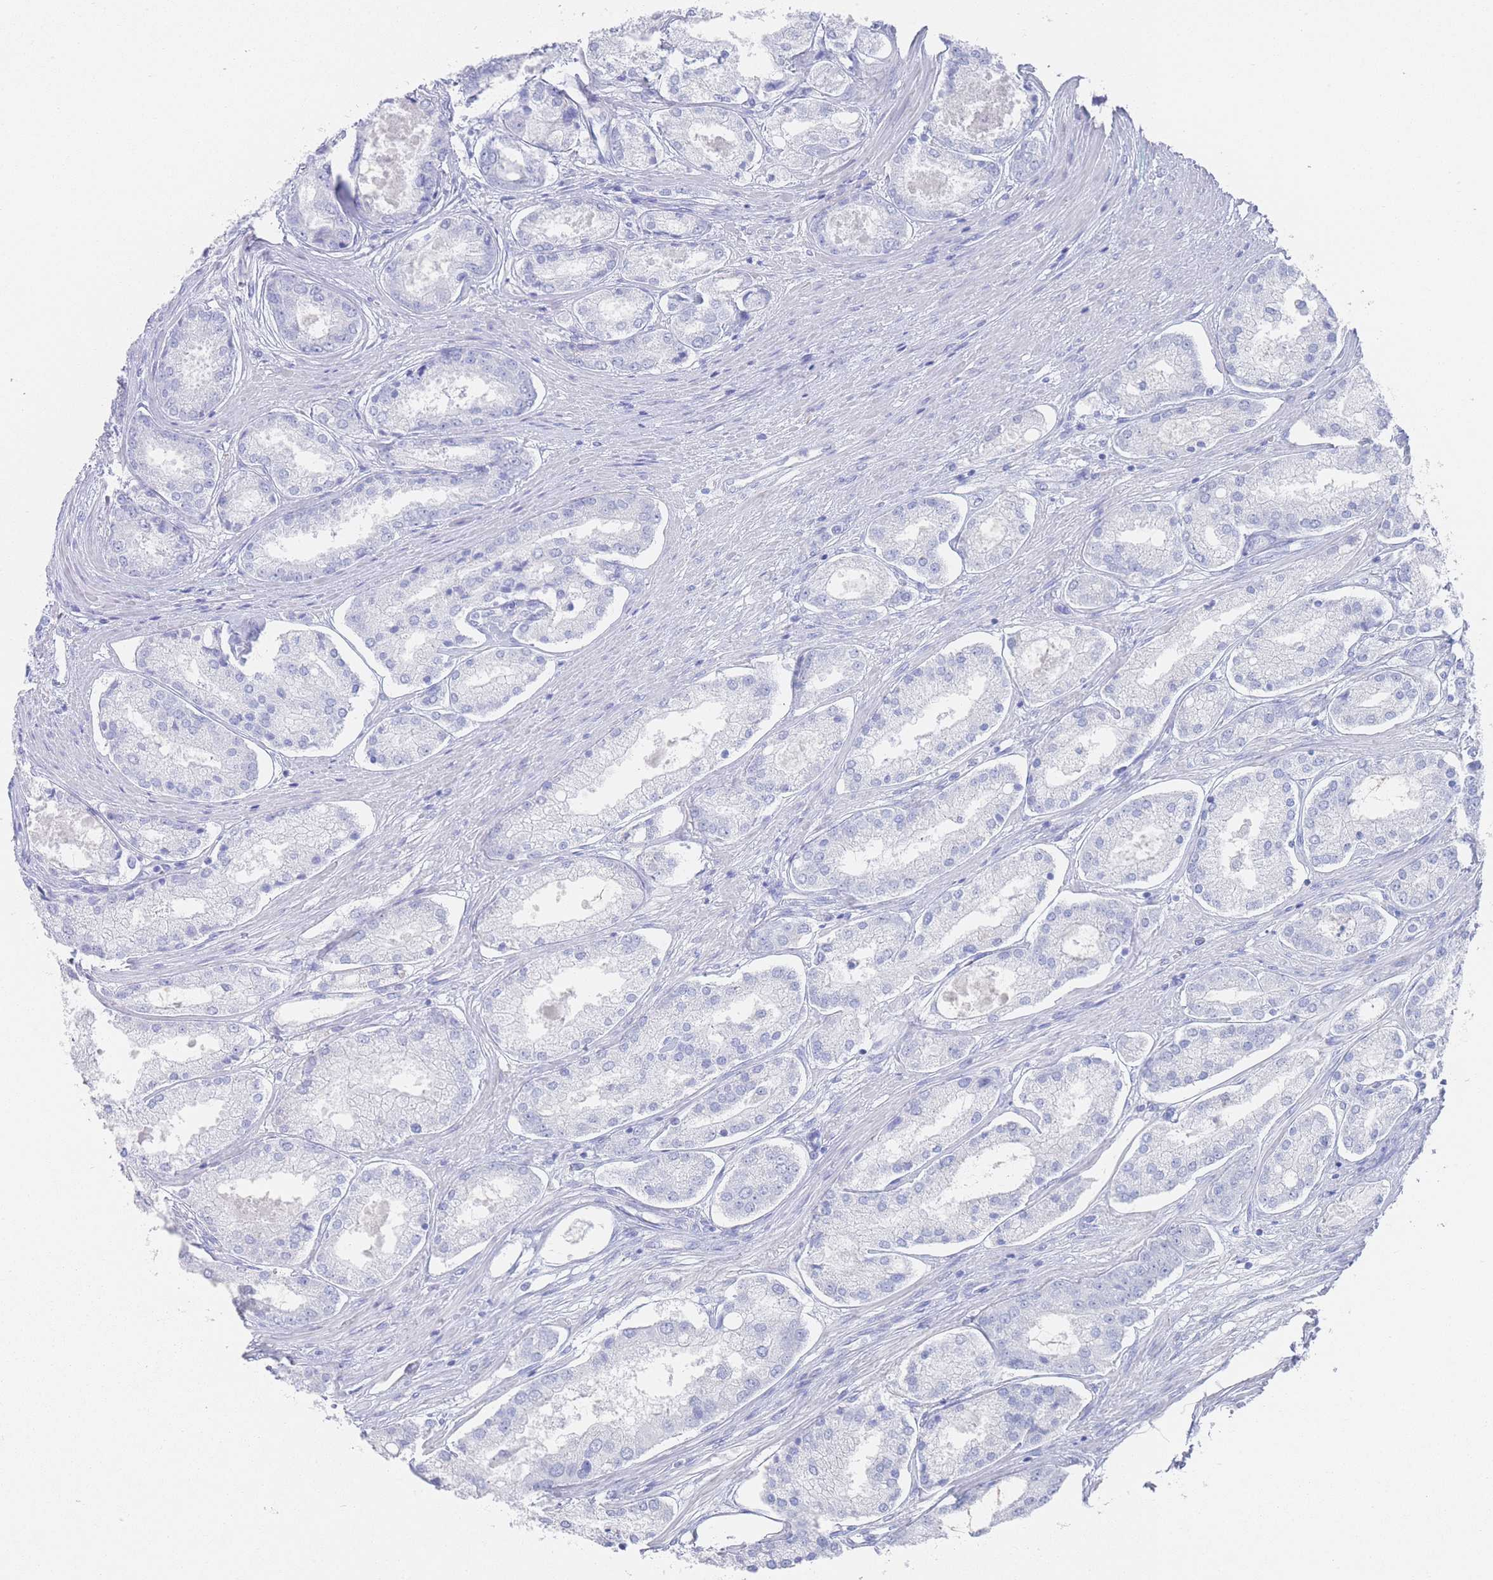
{"staining": {"intensity": "negative", "quantity": "none", "location": "none"}, "tissue": "prostate cancer", "cell_type": "Tumor cells", "image_type": "cancer", "snomed": [{"axis": "morphology", "description": "Adenocarcinoma, Low grade"}, {"axis": "topography", "description": "Prostate"}], "caption": "Immunohistochemical staining of prostate adenocarcinoma (low-grade) displays no significant staining in tumor cells.", "gene": "LRRC37A", "patient": {"sex": "male", "age": 68}}